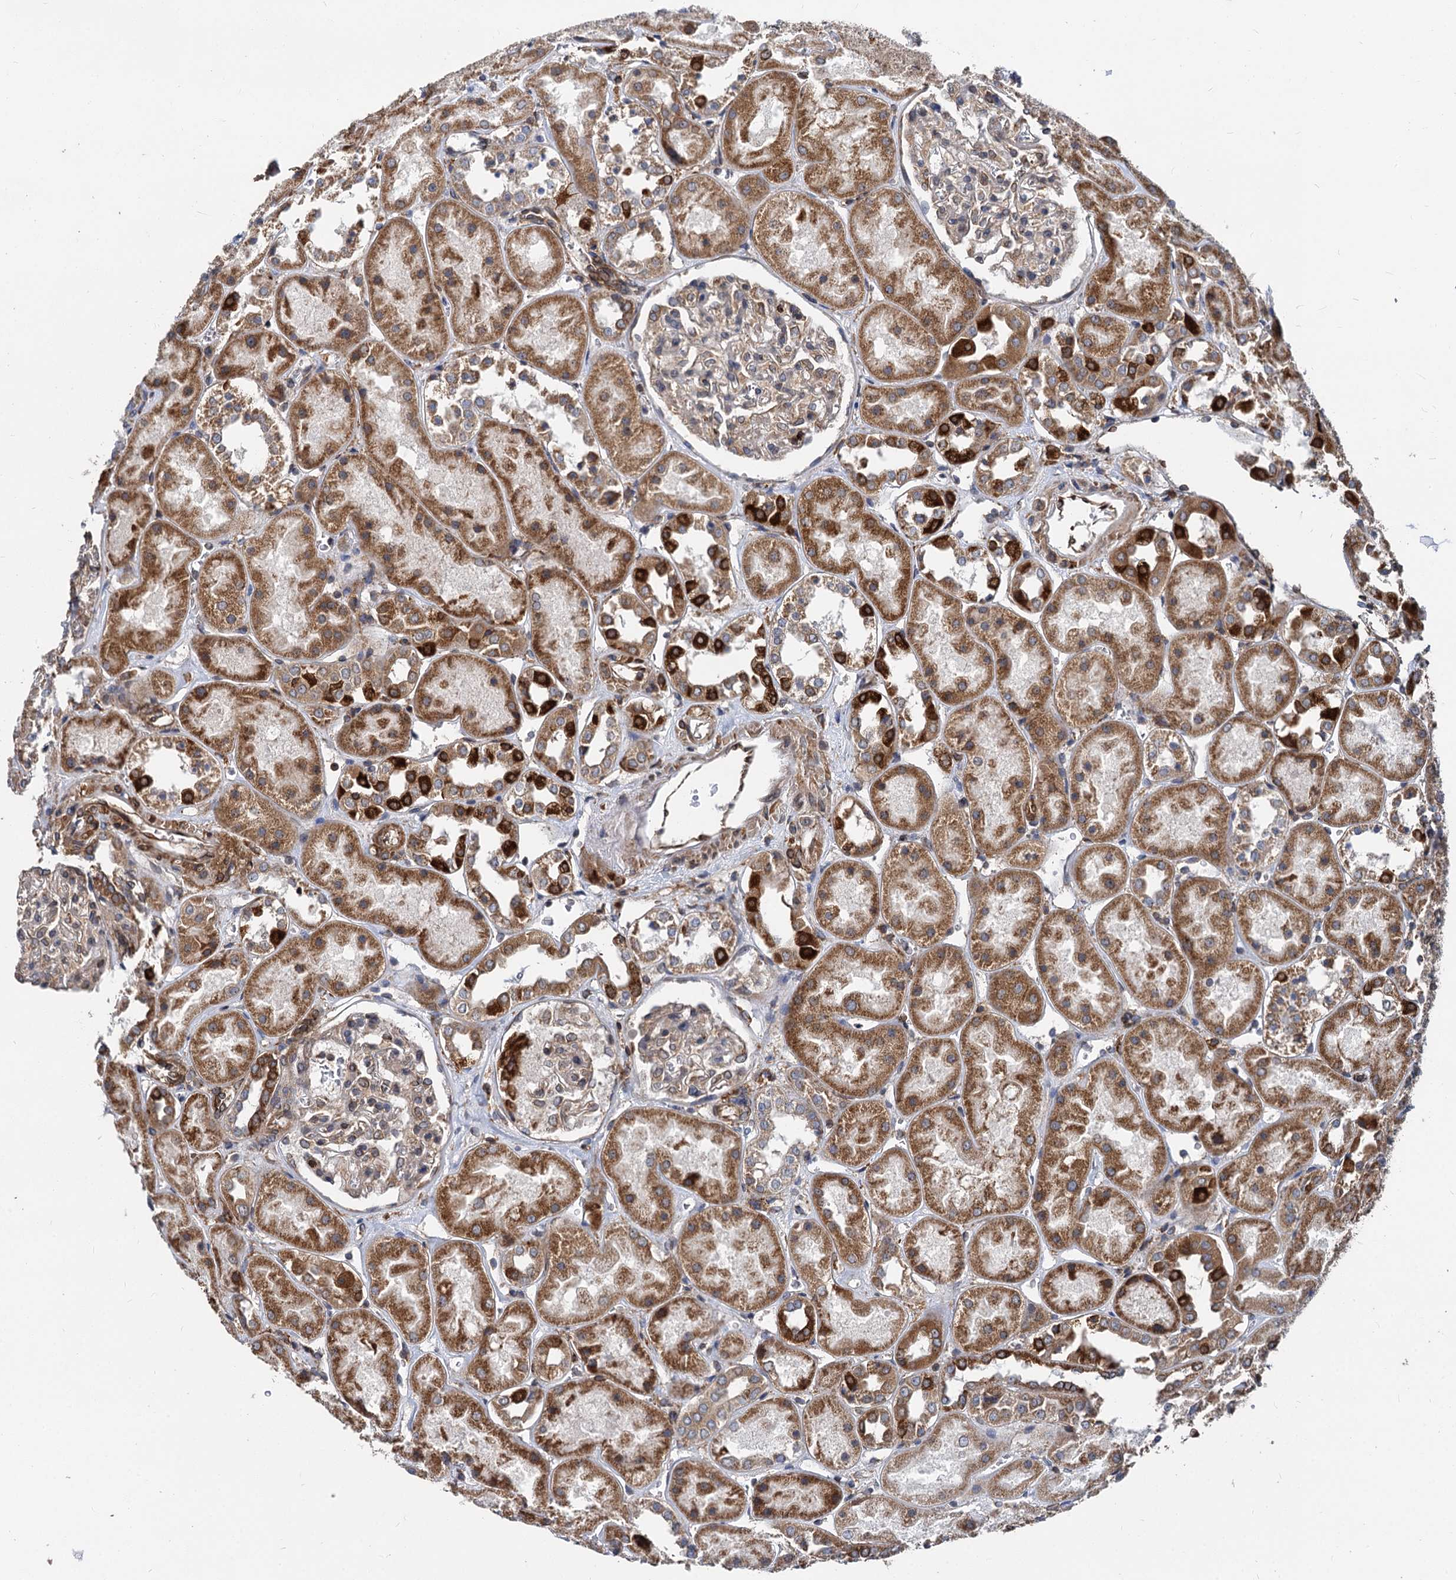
{"staining": {"intensity": "weak", "quantity": ">75%", "location": "cytoplasmic/membranous"}, "tissue": "kidney", "cell_type": "Cells in glomeruli", "image_type": "normal", "snomed": [{"axis": "morphology", "description": "Normal tissue, NOS"}, {"axis": "topography", "description": "Kidney"}], "caption": "Immunohistochemistry (IHC) image of benign kidney: kidney stained using immunohistochemistry displays low levels of weak protein expression localized specifically in the cytoplasmic/membranous of cells in glomeruli, appearing as a cytoplasmic/membranous brown color.", "gene": "STIM1", "patient": {"sex": "male", "age": 70}}